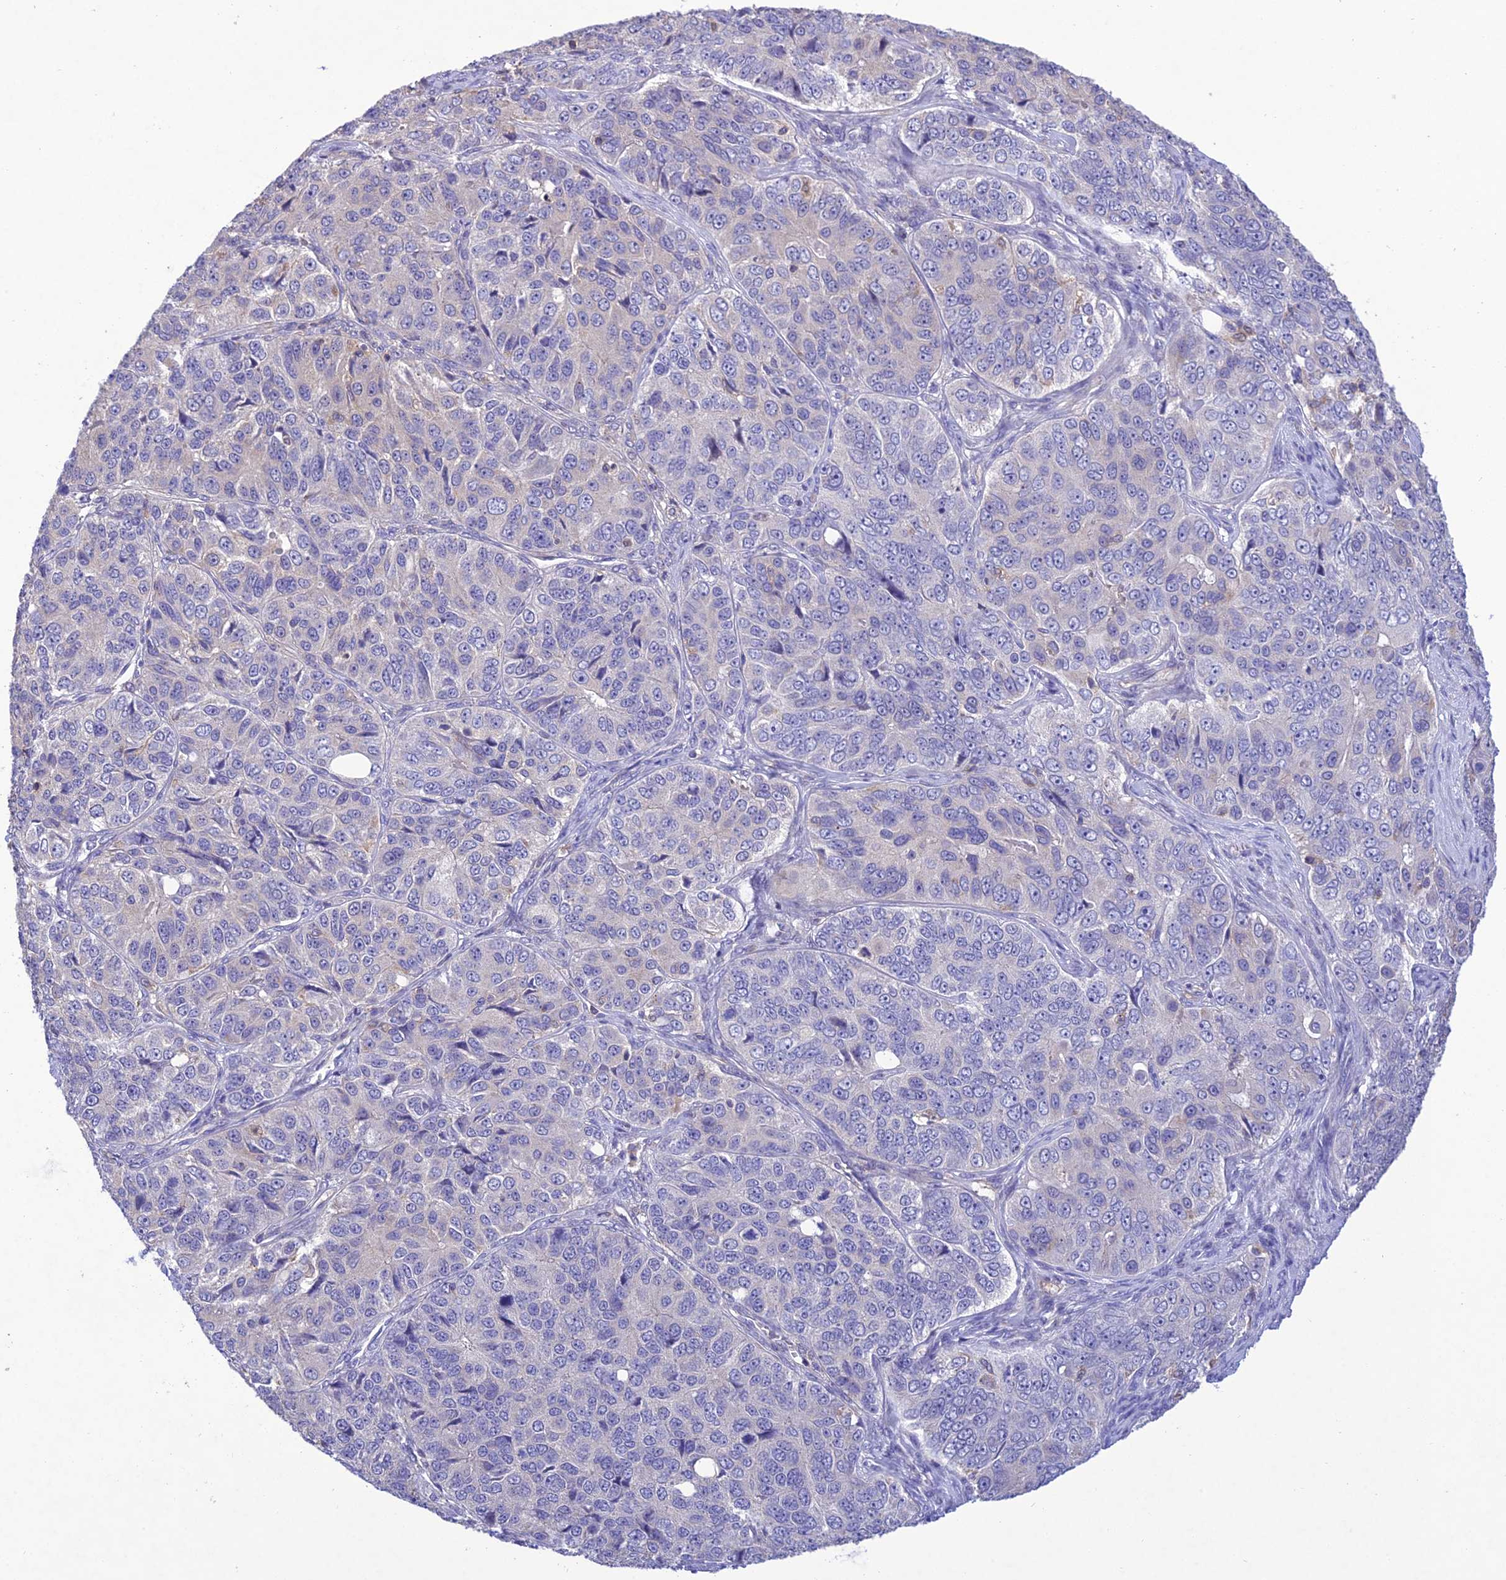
{"staining": {"intensity": "negative", "quantity": "none", "location": "none"}, "tissue": "ovarian cancer", "cell_type": "Tumor cells", "image_type": "cancer", "snomed": [{"axis": "morphology", "description": "Carcinoma, endometroid"}, {"axis": "topography", "description": "Ovary"}], "caption": "DAB (3,3'-diaminobenzidine) immunohistochemical staining of human ovarian endometroid carcinoma reveals no significant positivity in tumor cells.", "gene": "SNX24", "patient": {"sex": "female", "age": 51}}